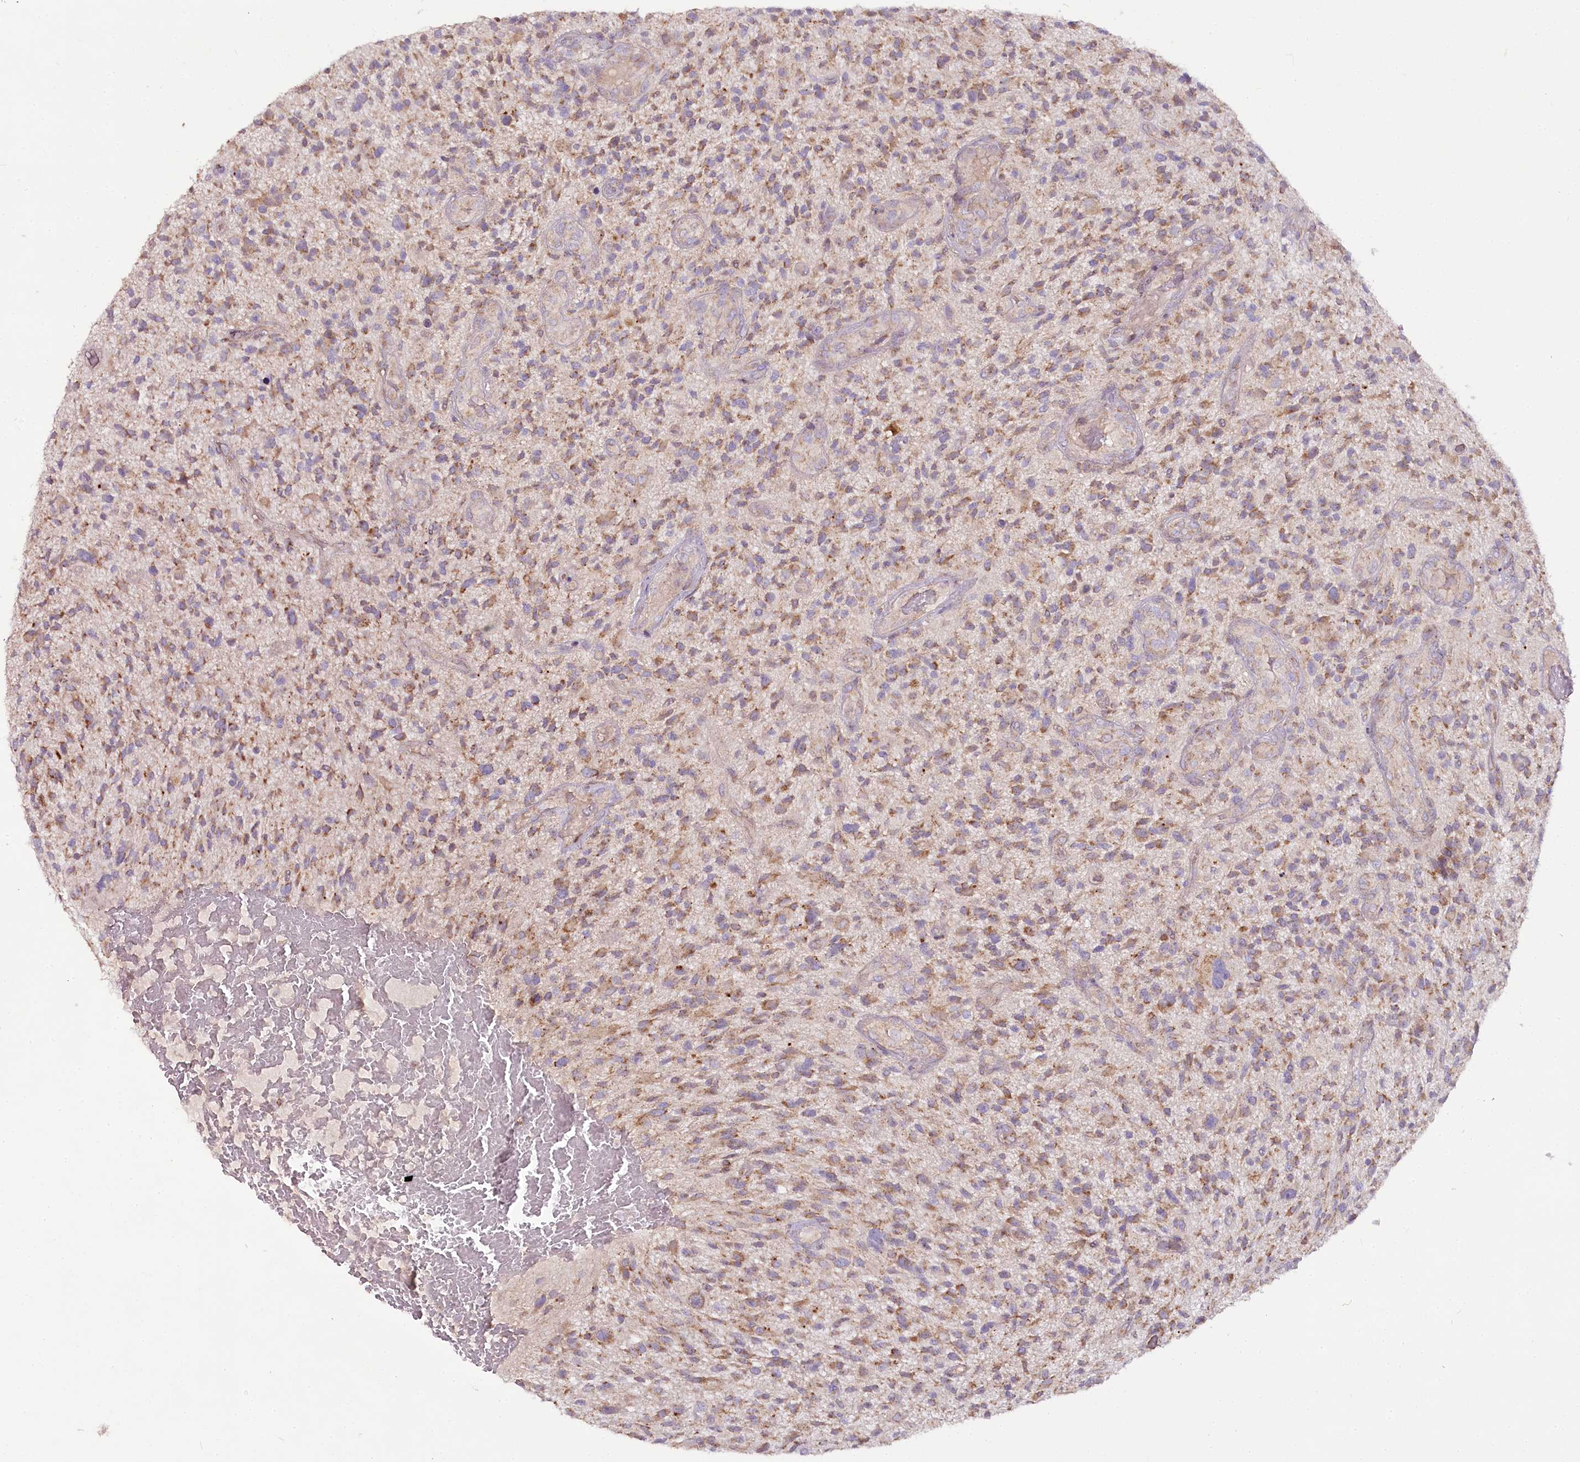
{"staining": {"intensity": "moderate", "quantity": ">75%", "location": "cytoplasmic/membranous"}, "tissue": "glioma", "cell_type": "Tumor cells", "image_type": "cancer", "snomed": [{"axis": "morphology", "description": "Glioma, malignant, High grade"}, {"axis": "topography", "description": "Brain"}], "caption": "A micrograph of glioma stained for a protein exhibits moderate cytoplasmic/membranous brown staining in tumor cells. The protein of interest is stained brown, and the nuclei are stained in blue (DAB (3,3'-diaminobenzidine) IHC with brightfield microscopy, high magnification).", "gene": "ACOX2", "patient": {"sex": "male", "age": 47}}